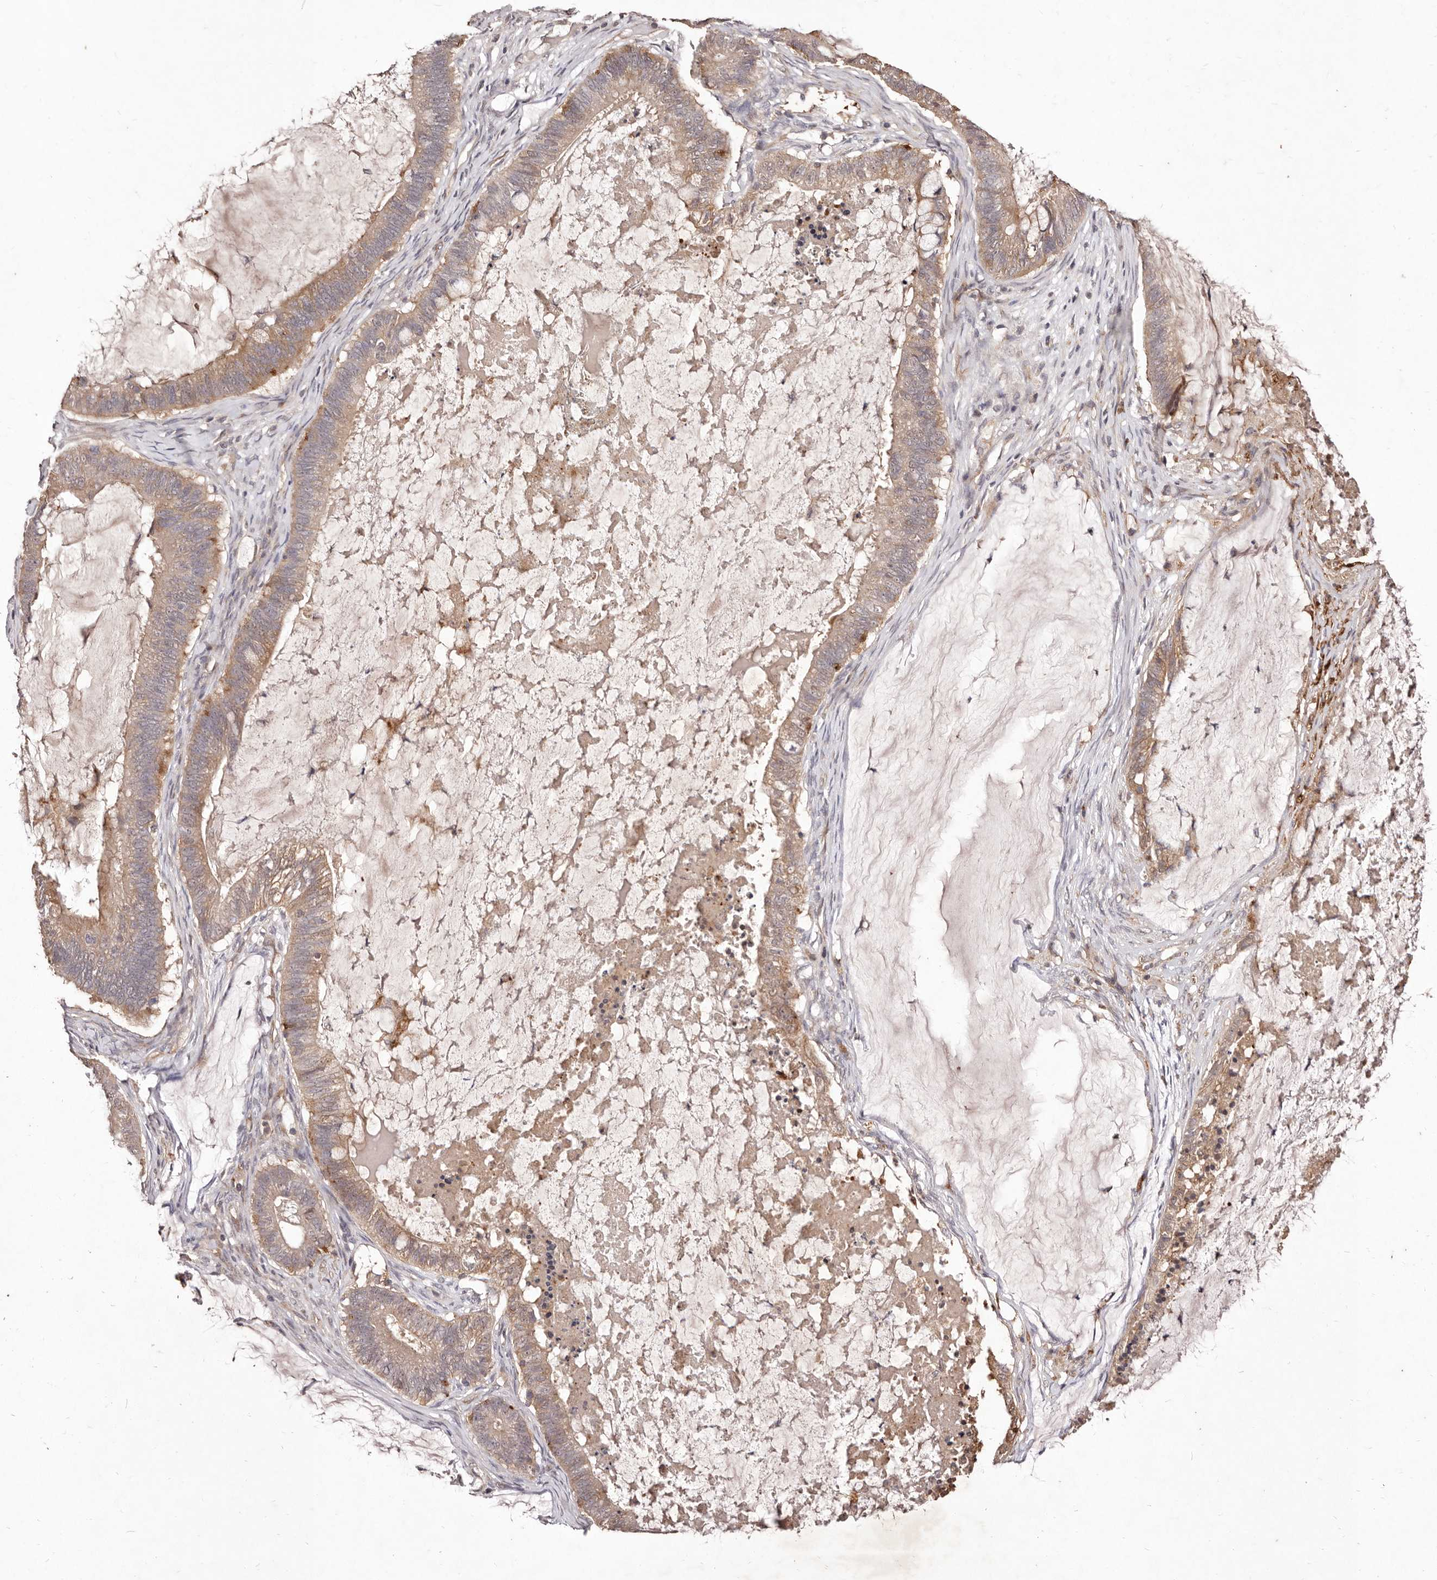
{"staining": {"intensity": "moderate", "quantity": ">75%", "location": "cytoplasmic/membranous"}, "tissue": "ovarian cancer", "cell_type": "Tumor cells", "image_type": "cancer", "snomed": [{"axis": "morphology", "description": "Cystadenocarcinoma, mucinous, NOS"}, {"axis": "topography", "description": "Ovary"}], "caption": "IHC of mucinous cystadenocarcinoma (ovarian) demonstrates medium levels of moderate cytoplasmic/membranous expression in about >75% of tumor cells.", "gene": "CCL14", "patient": {"sex": "female", "age": 61}}